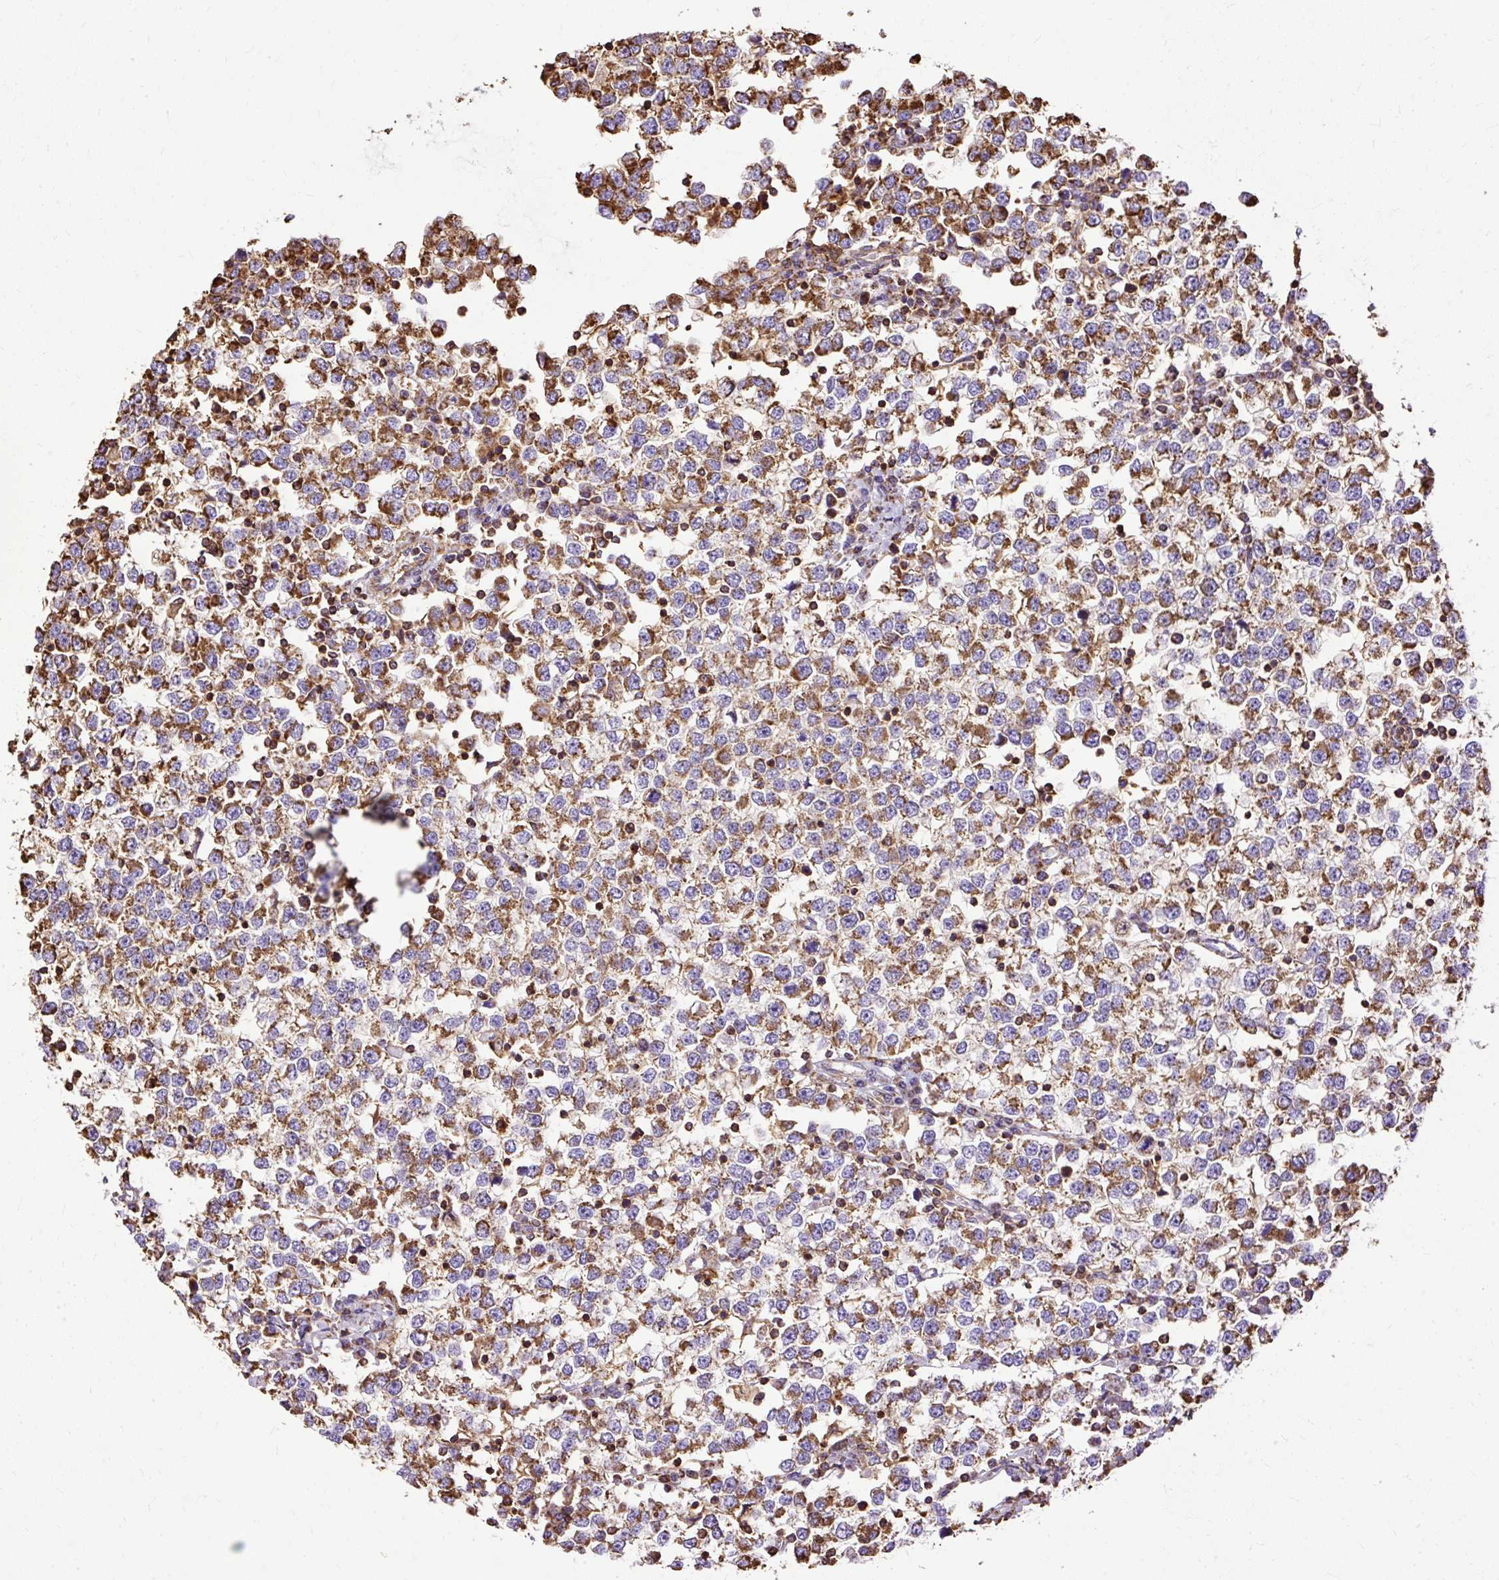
{"staining": {"intensity": "moderate", "quantity": "25%-75%", "location": "cytoplasmic/membranous"}, "tissue": "testis cancer", "cell_type": "Tumor cells", "image_type": "cancer", "snomed": [{"axis": "morphology", "description": "Seminoma, NOS"}, {"axis": "topography", "description": "Testis"}], "caption": "Immunohistochemistry staining of testis cancer (seminoma), which demonstrates medium levels of moderate cytoplasmic/membranous expression in about 25%-75% of tumor cells indicating moderate cytoplasmic/membranous protein expression. The staining was performed using DAB (3,3'-diaminobenzidine) (brown) for protein detection and nuclei were counterstained in hematoxylin (blue).", "gene": "KLHL11", "patient": {"sex": "male", "age": 65}}